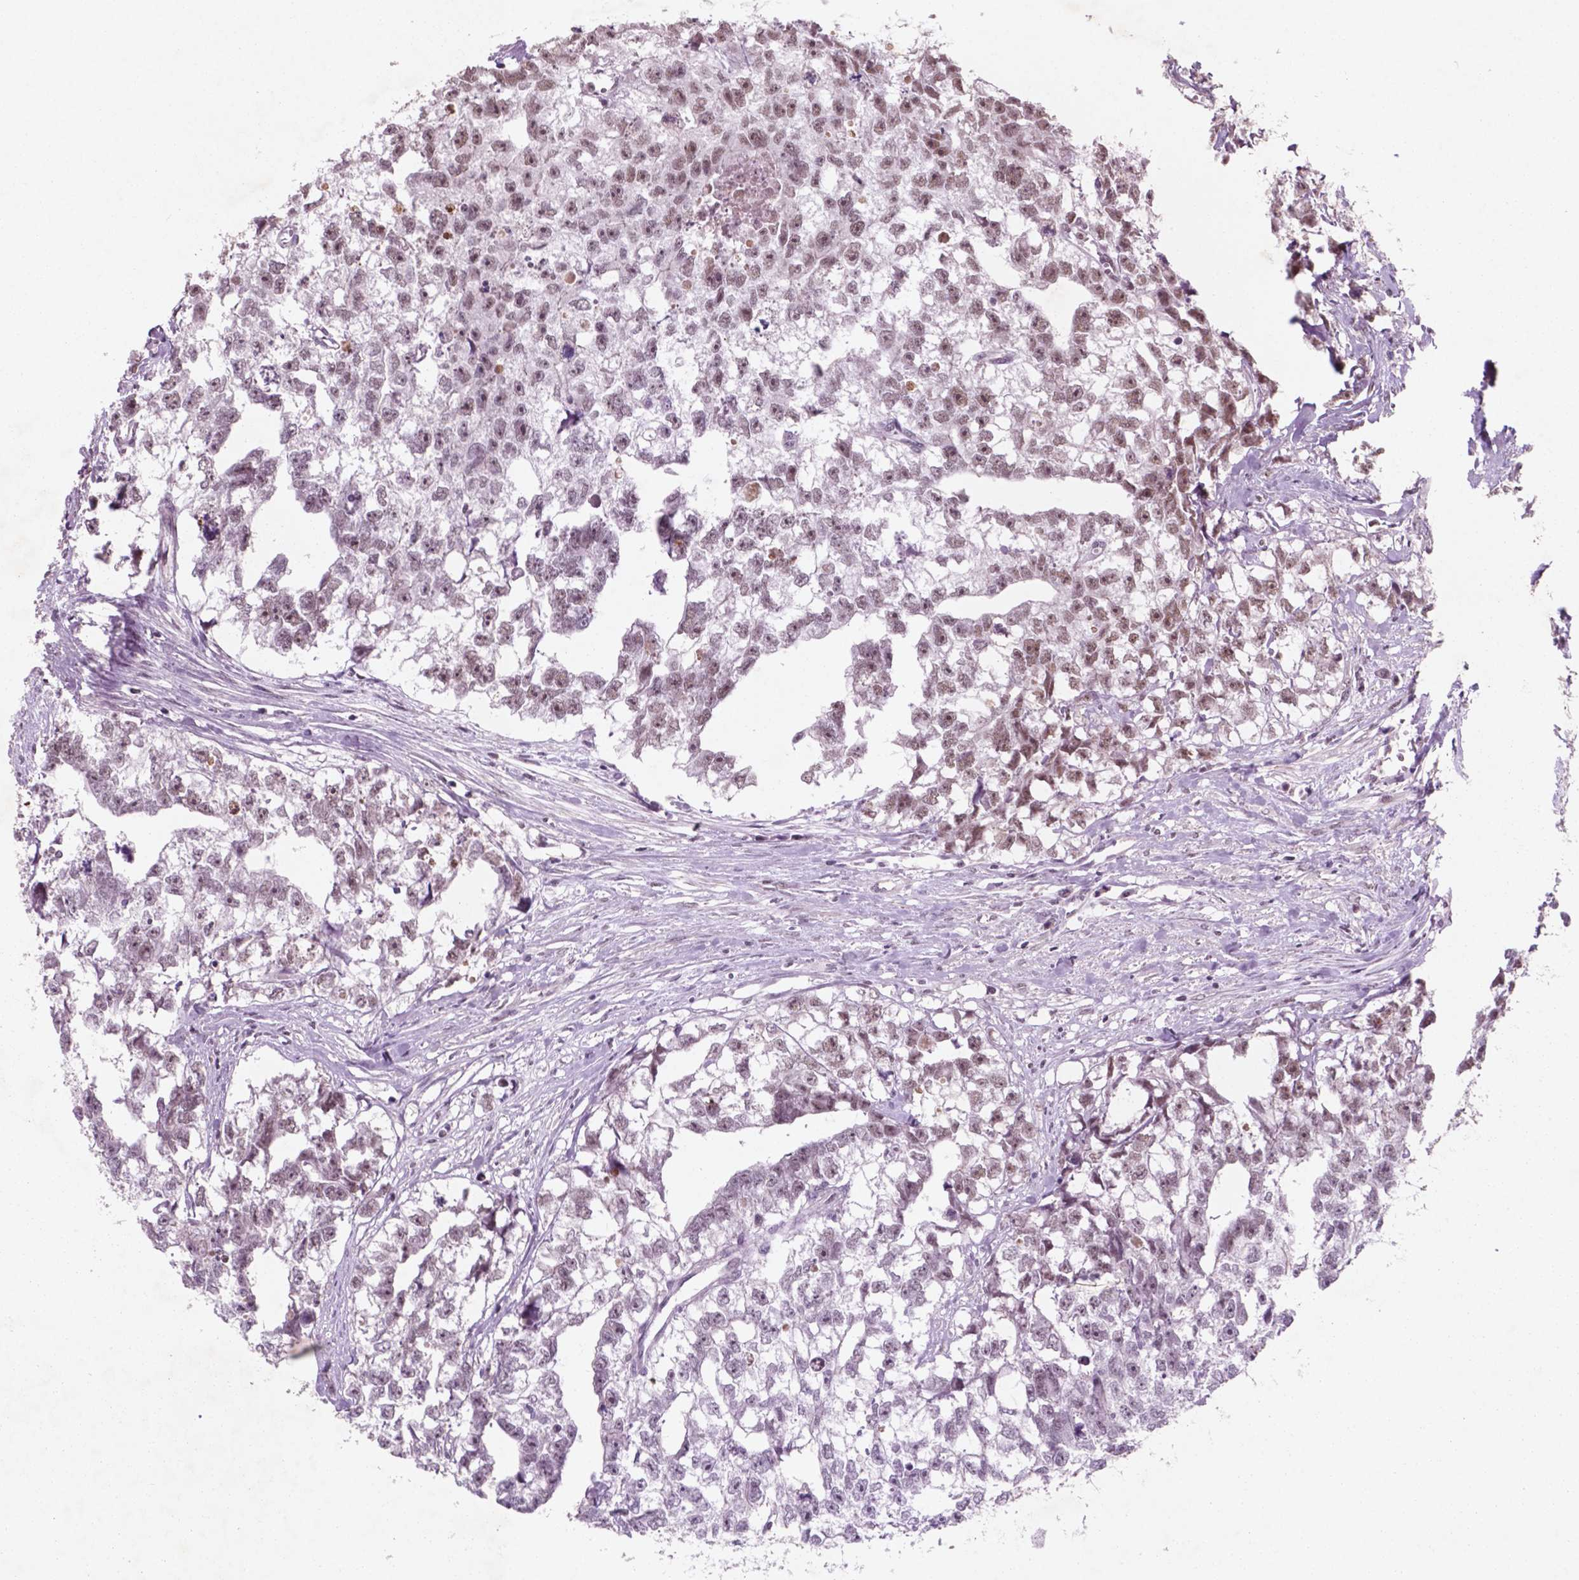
{"staining": {"intensity": "moderate", "quantity": "25%-75%", "location": "nuclear"}, "tissue": "testis cancer", "cell_type": "Tumor cells", "image_type": "cancer", "snomed": [{"axis": "morphology", "description": "Carcinoma, Embryonal, NOS"}, {"axis": "morphology", "description": "Teratoma, malignant, NOS"}, {"axis": "topography", "description": "Testis"}], "caption": "A brown stain shows moderate nuclear expression of a protein in human testis cancer (embryonal carcinoma) tumor cells. (Stains: DAB in brown, nuclei in blue, Microscopy: brightfield microscopy at high magnification).", "gene": "CTR9", "patient": {"sex": "male", "age": 44}}